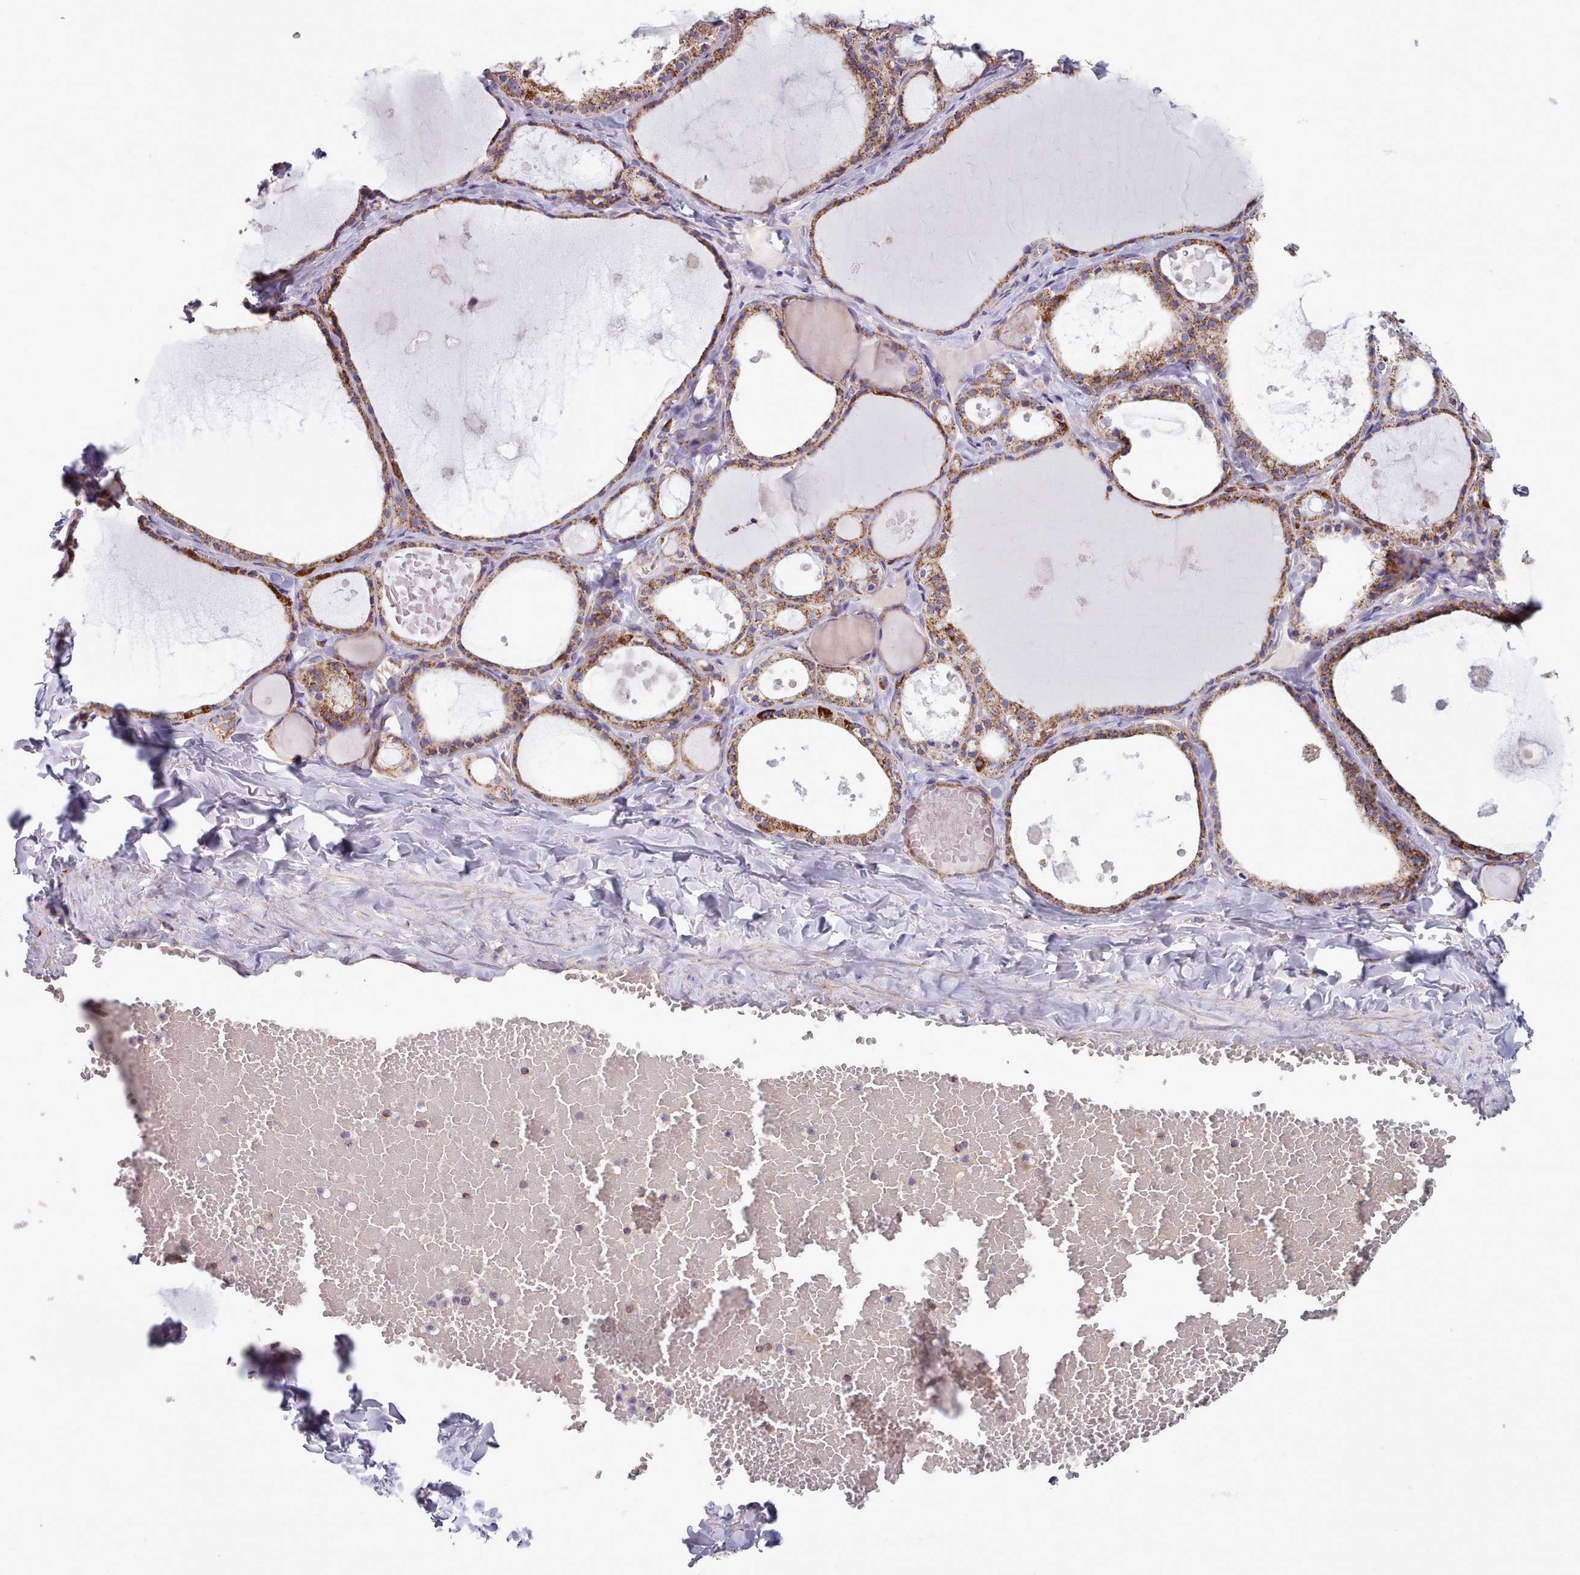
{"staining": {"intensity": "strong", "quantity": ">75%", "location": "cytoplasmic/membranous"}, "tissue": "thyroid gland", "cell_type": "Glandular cells", "image_type": "normal", "snomed": [{"axis": "morphology", "description": "Normal tissue, NOS"}, {"axis": "topography", "description": "Thyroid gland"}], "caption": "Glandular cells reveal high levels of strong cytoplasmic/membranous positivity in about >75% of cells in unremarkable thyroid gland.", "gene": "SRP54", "patient": {"sex": "male", "age": 56}}